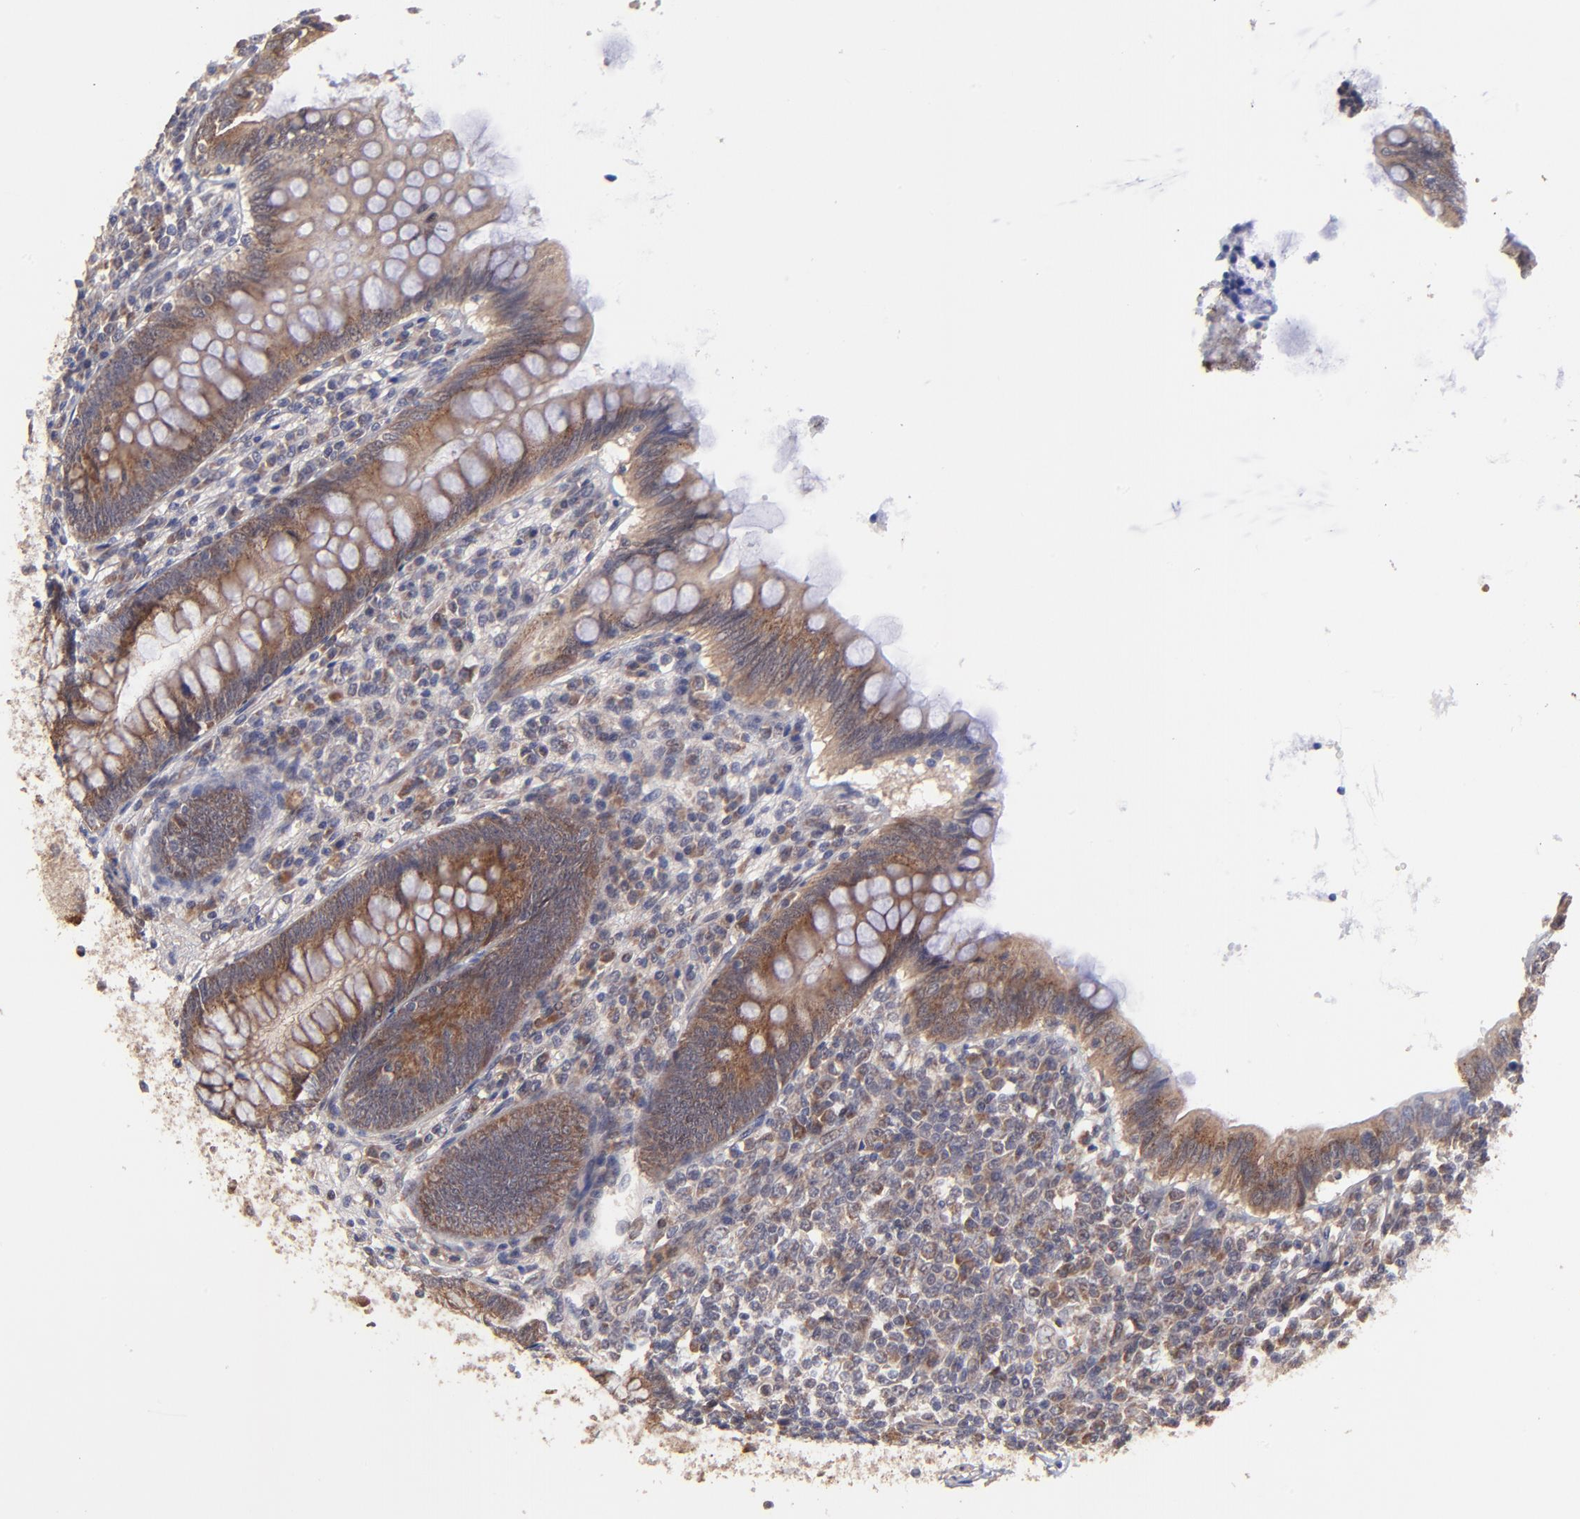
{"staining": {"intensity": "strong", "quantity": ">75%", "location": "cytoplasmic/membranous"}, "tissue": "appendix", "cell_type": "Glandular cells", "image_type": "normal", "snomed": [{"axis": "morphology", "description": "Normal tissue, NOS"}, {"axis": "topography", "description": "Appendix"}], "caption": "High-power microscopy captured an immunohistochemistry (IHC) micrograph of benign appendix, revealing strong cytoplasmic/membranous staining in approximately >75% of glandular cells. Nuclei are stained in blue.", "gene": "BAIAP2L2", "patient": {"sex": "female", "age": 66}}